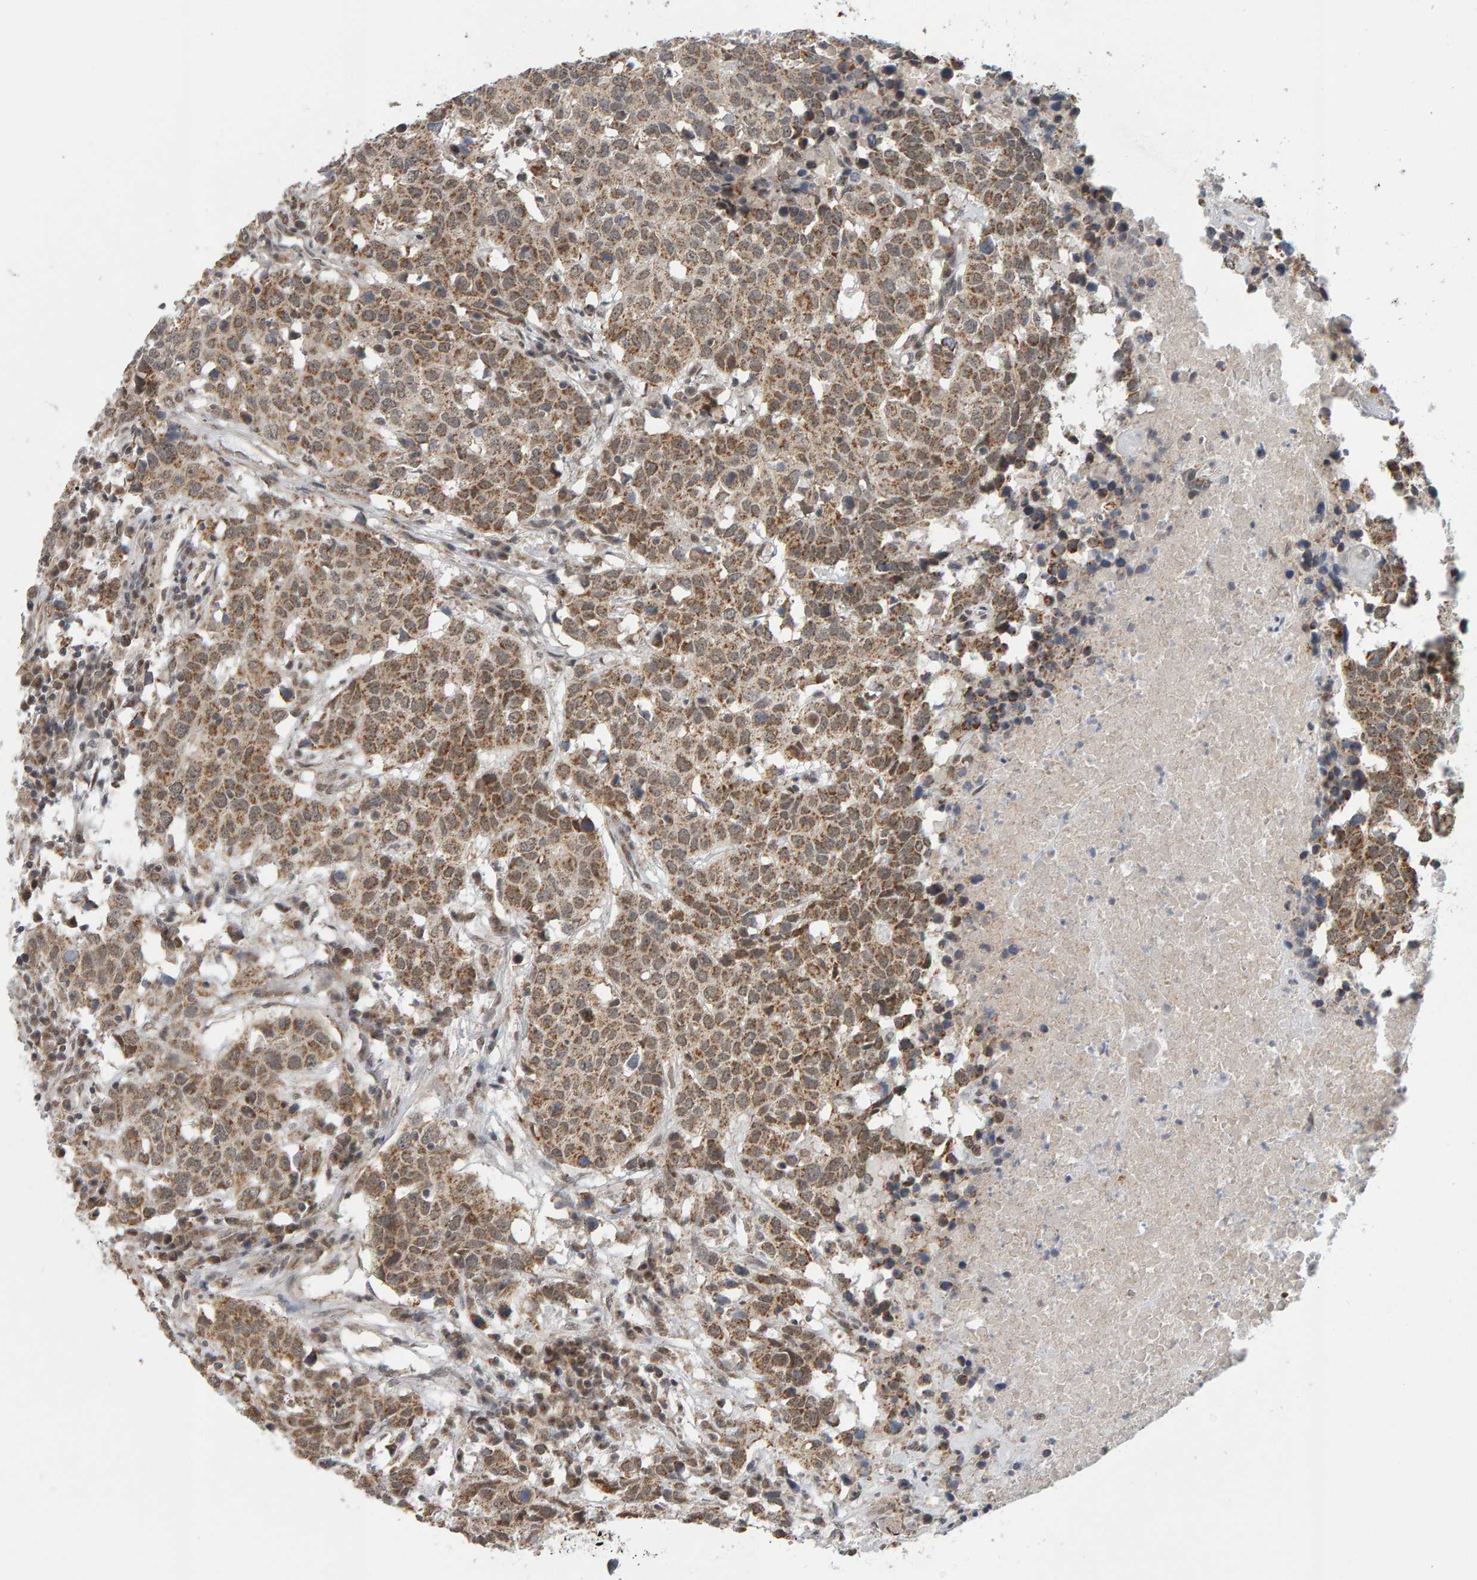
{"staining": {"intensity": "moderate", "quantity": ">75%", "location": "cytoplasmic/membranous"}, "tissue": "head and neck cancer", "cell_type": "Tumor cells", "image_type": "cancer", "snomed": [{"axis": "morphology", "description": "Squamous cell carcinoma, NOS"}, {"axis": "topography", "description": "Head-Neck"}], "caption": "This is a micrograph of immunohistochemistry staining of head and neck squamous cell carcinoma, which shows moderate staining in the cytoplasmic/membranous of tumor cells.", "gene": "DAP3", "patient": {"sex": "male", "age": 66}}